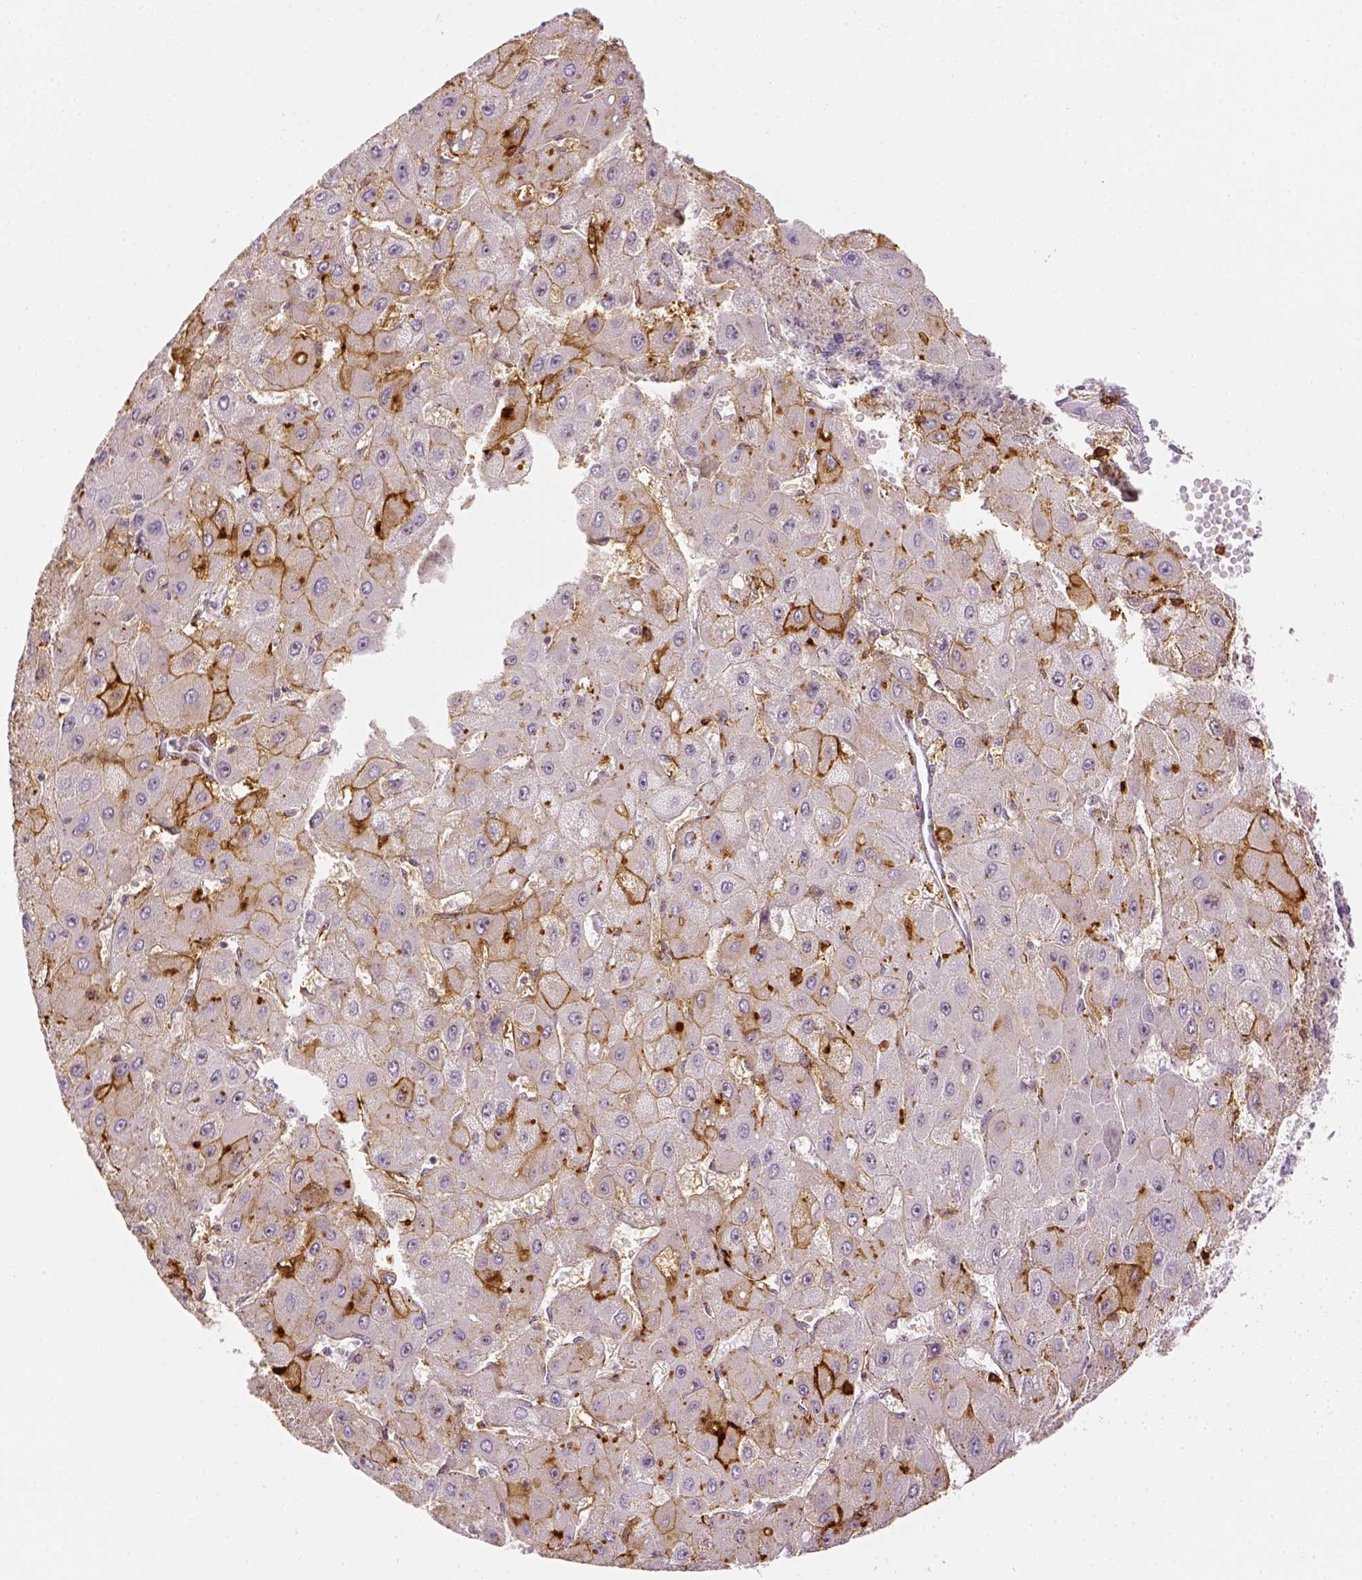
{"staining": {"intensity": "negative", "quantity": "none", "location": "none"}, "tissue": "liver cancer", "cell_type": "Tumor cells", "image_type": "cancer", "snomed": [{"axis": "morphology", "description": "Carcinoma, Hepatocellular, NOS"}, {"axis": "topography", "description": "Liver"}], "caption": "Photomicrograph shows no protein expression in tumor cells of liver cancer (hepatocellular carcinoma) tissue.", "gene": "CD14", "patient": {"sex": "female", "age": 25}}